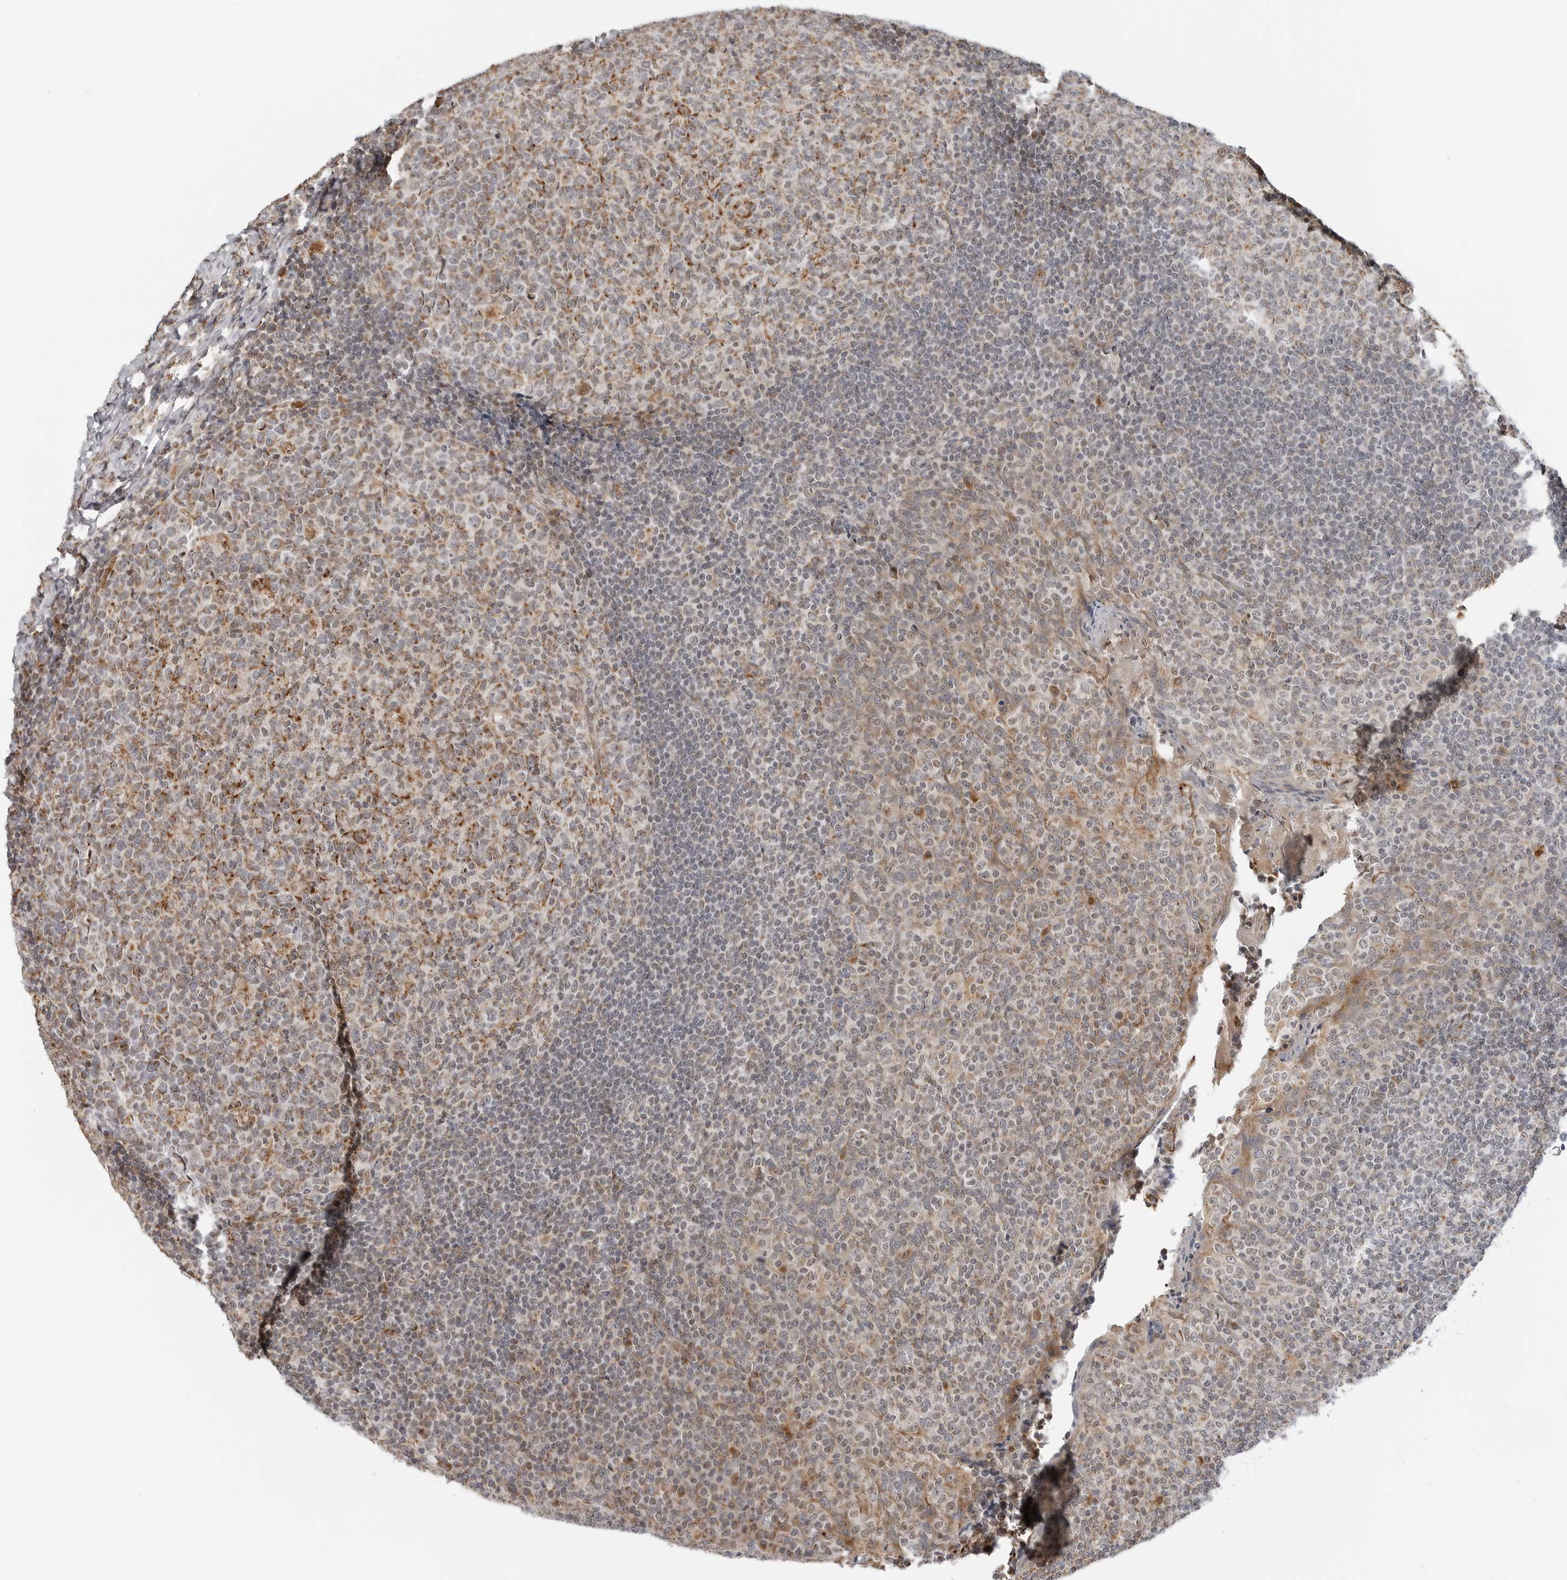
{"staining": {"intensity": "moderate", "quantity": "25%-75%", "location": "cytoplasmic/membranous"}, "tissue": "tonsil", "cell_type": "Germinal center cells", "image_type": "normal", "snomed": [{"axis": "morphology", "description": "Normal tissue, NOS"}, {"axis": "topography", "description": "Tonsil"}], "caption": "Immunohistochemistry histopathology image of normal tonsil: human tonsil stained using immunohistochemistry displays medium levels of moderate protein expression localized specifically in the cytoplasmic/membranous of germinal center cells, appearing as a cytoplasmic/membranous brown color.", "gene": "PEX2", "patient": {"sex": "female", "age": 19}}